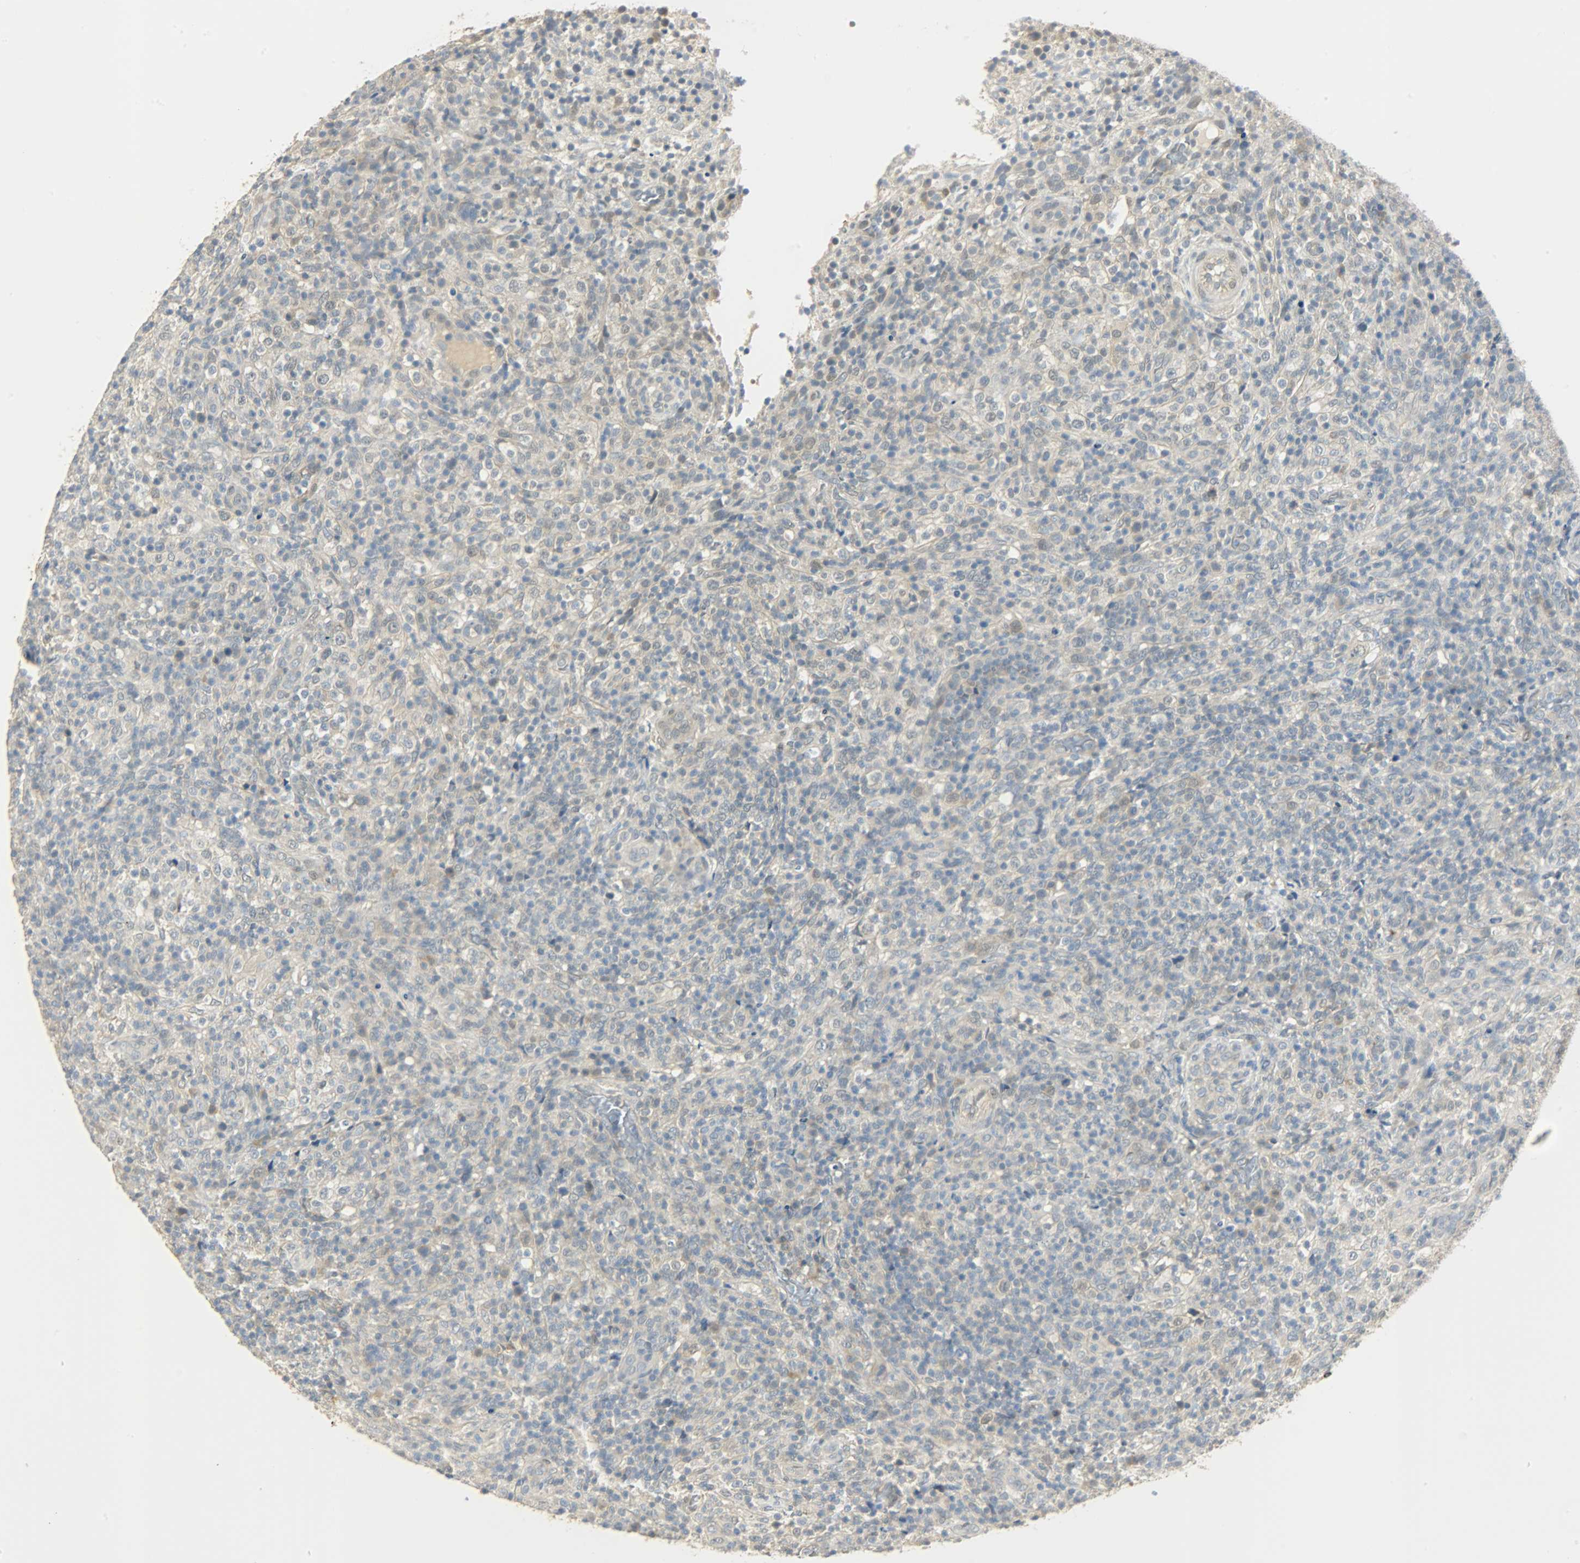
{"staining": {"intensity": "weak", "quantity": "25%-75%", "location": "cytoplasmic/membranous,nuclear"}, "tissue": "lymphoma", "cell_type": "Tumor cells", "image_type": "cancer", "snomed": [{"axis": "morphology", "description": "Malignant lymphoma, non-Hodgkin's type, High grade"}, {"axis": "topography", "description": "Lymph node"}], "caption": "Human malignant lymphoma, non-Hodgkin's type (high-grade) stained with a protein marker demonstrates weak staining in tumor cells.", "gene": "USP13", "patient": {"sex": "female", "age": 76}}